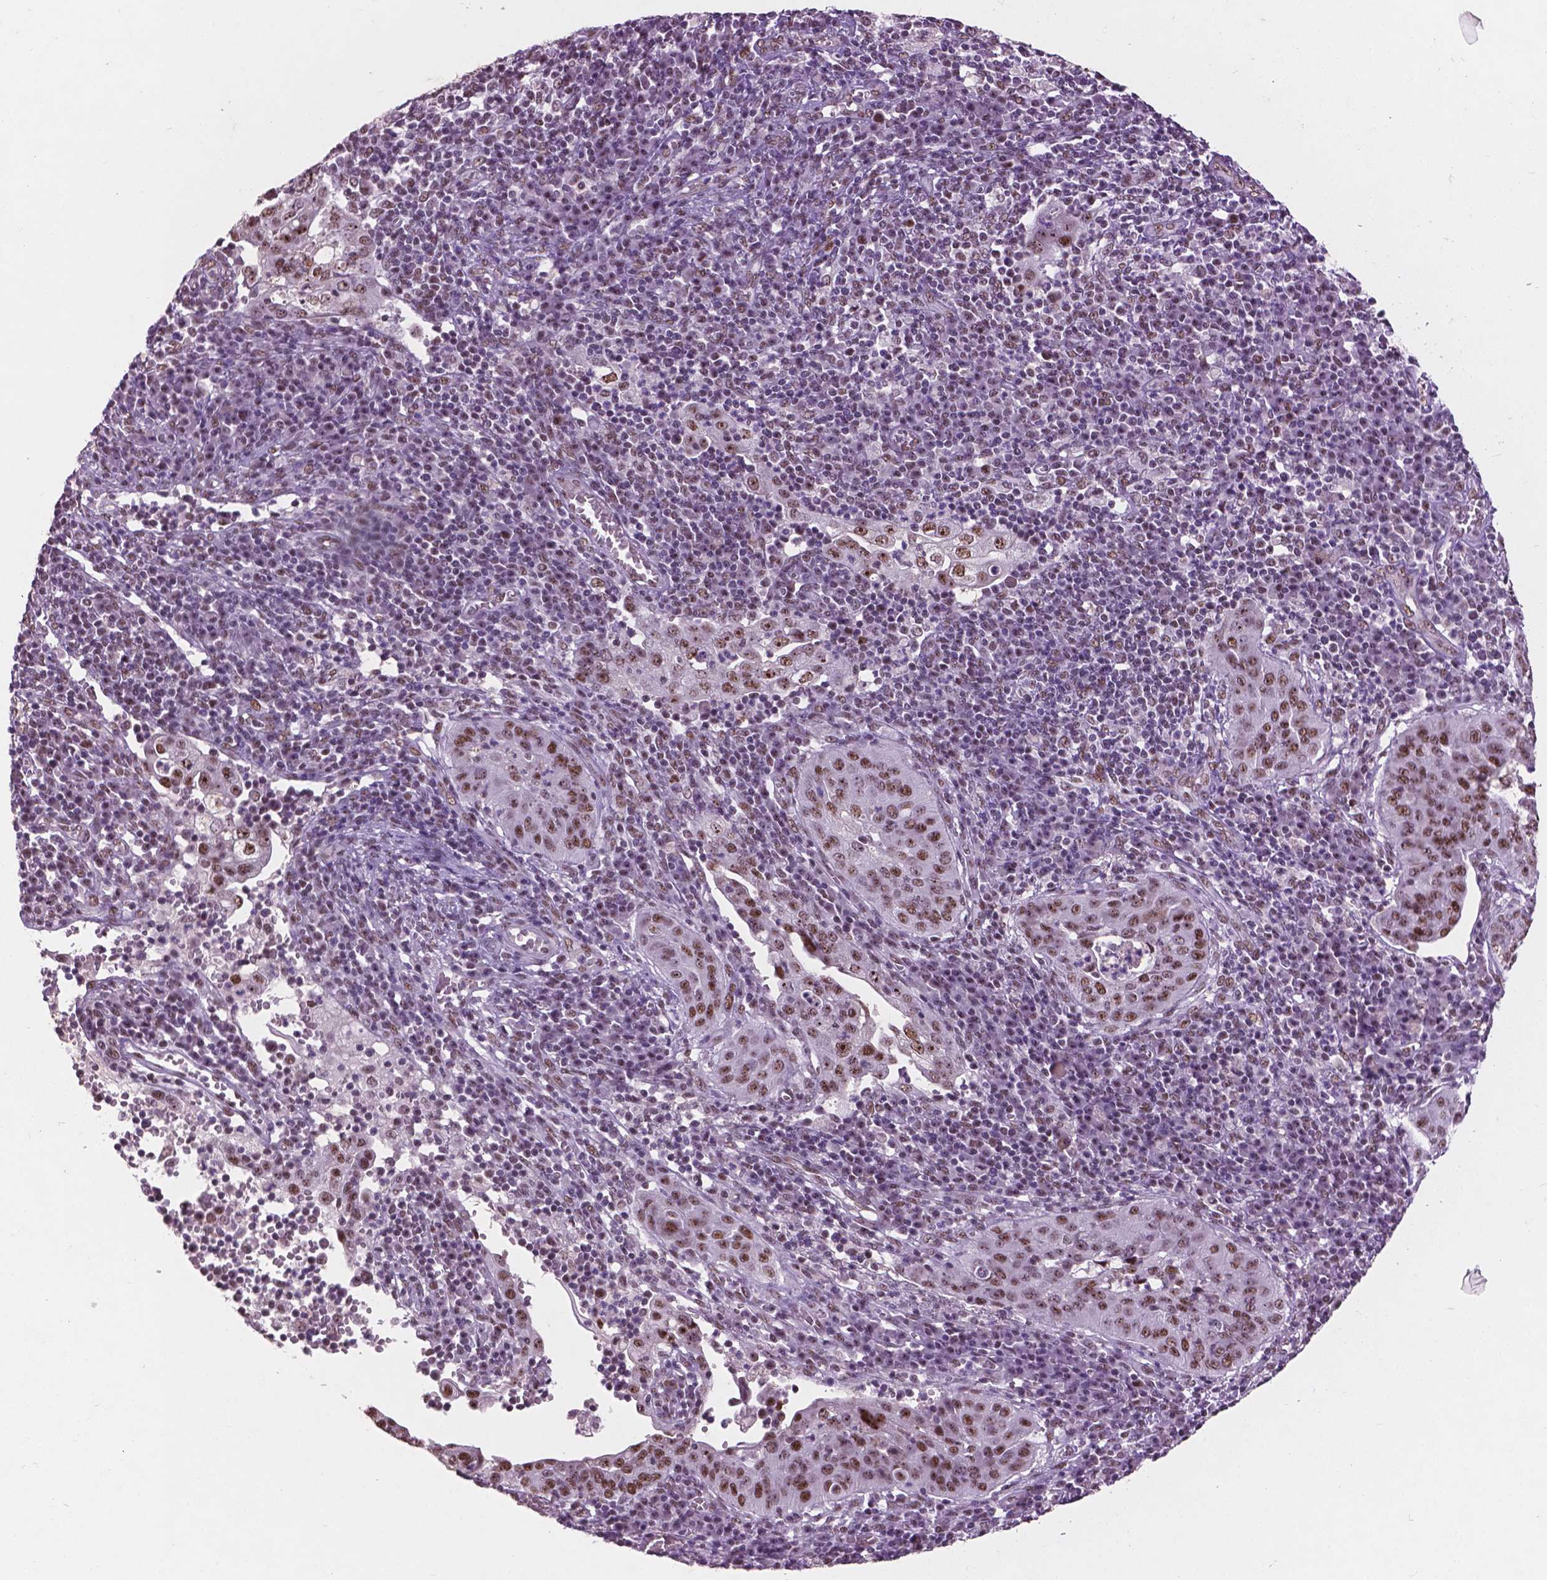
{"staining": {"intensity": "moderate", "quantity": ">75%", "location": "nuclear"}, "tissue": "cervical cancer", "cell_type": "Tumor cells", "image_type": "cancer", "snomed": [{"axis": "morphology", "description": "Squamous cell carcinoma, NOS"}, {"axis": "topography", "description": "Cervix"}], "caption": "Immunohistochemistry (DAB (3,3'-diaminobenzidine)) staining of human cervical cancer (squamous cell carcinoma) reveals moderate nuclear protein staining in about >75% of tumor cells. (DAB (3,3'-diaminobenzidine) = brown stain, brightfield microscopy at high magnification).", "gene": "COIL", "patient": {"sex": "female", "age": 39}}